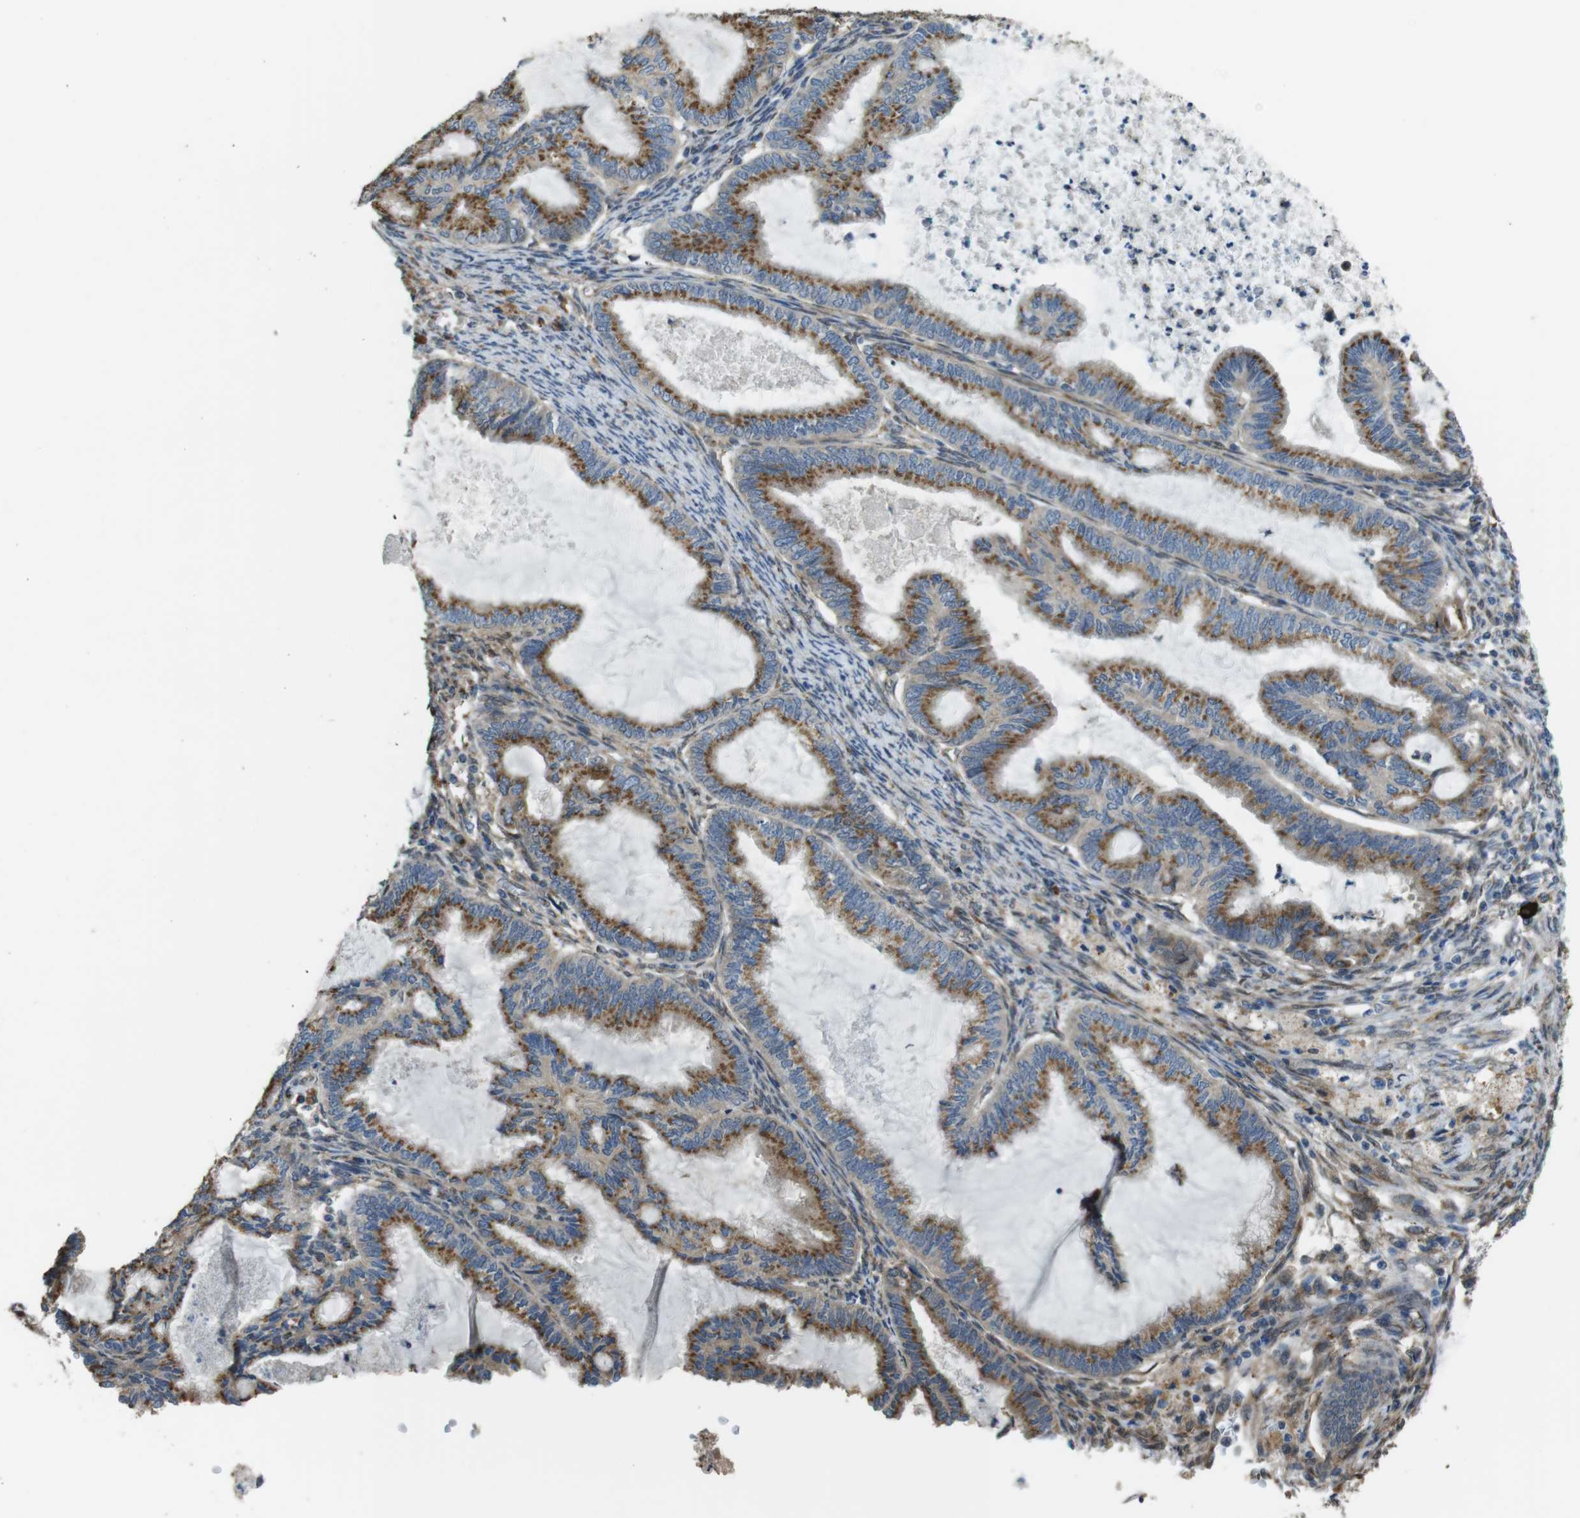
{"staining": {"intensity": "moderate", "quantity": ">75%", "location": "cytoplasmic/membranous"}, "tissue": "cervical cancer", "cell_type": "Tumor cells", "image_type": "cancer", "snomed": [{"axis": "morphology", "description": "Normal tissue, NOS"}, {"axis": "morphology", "description": "Adenocarcinoma, NOS"}, {"axis": "topography", "description": "Cervix"}, {"axis": "topography", "description": "Endometrium"}], "caption": "Moderate cytoplasmic/membranous positivity for a protein is present in approximately >75% of tumor cells of cervical cancer (adenocarcinoma) using immunohistochemistry (IHC).", "gene": "RAB6A", "patient": {"sex": "female", "age": 86}}